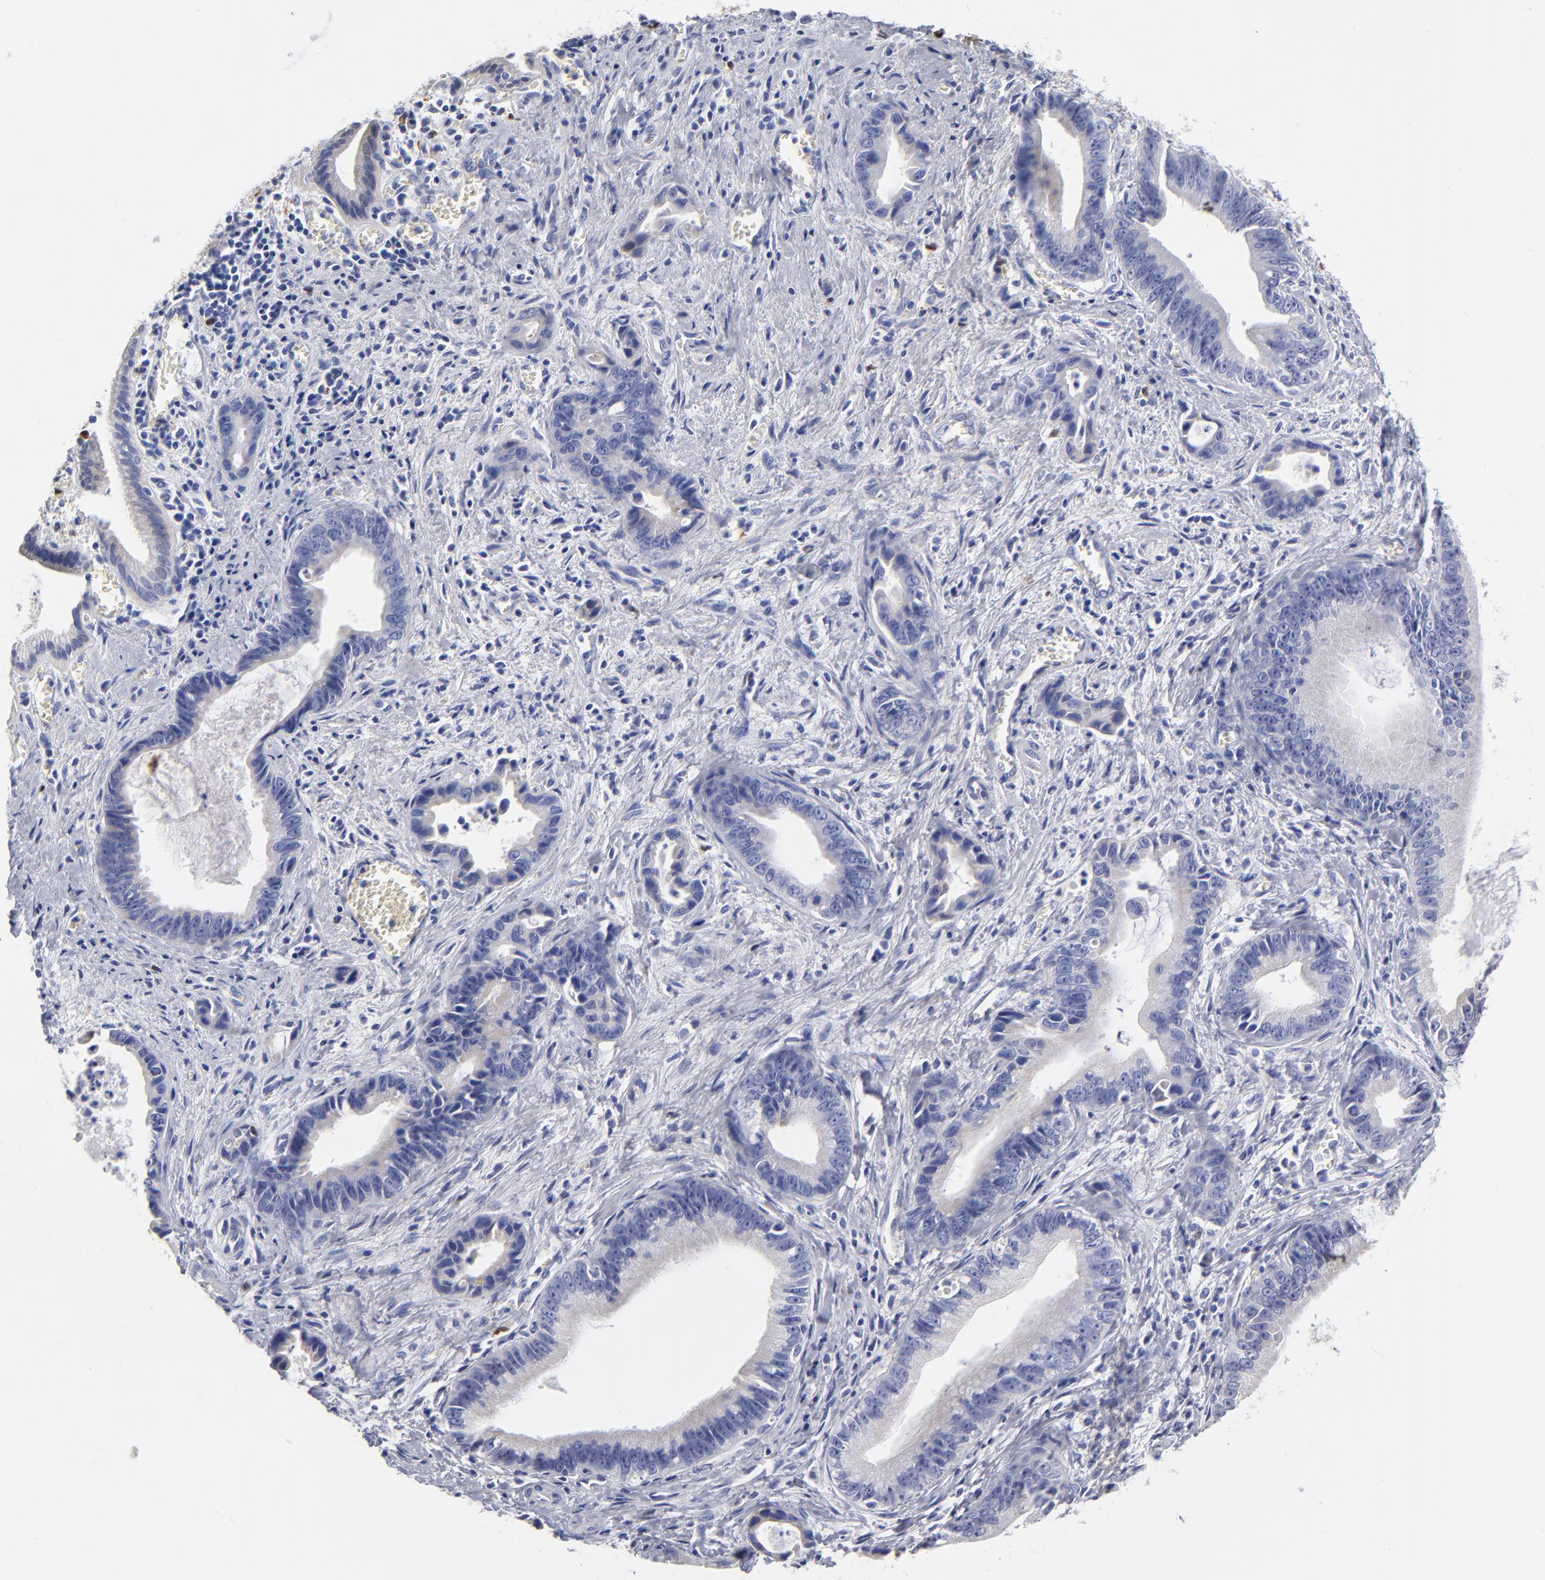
{"staining": {"intensity": "negative", "quantity": "none", "location": "none"}, "tissue": "liver cancer", "cell_type": "Tumor cells", "image_type": "cancer", "snomed": [{"axis": "morphology", "description": "Cholangiocarcinoma"}, {"axis": "topography", "description": "Liver"}], "caption": "This is a micrograph of immunohistochemistry (IHC) staining of liver cancer, which shows no staining in tumor cells.", "gene": "PTP4A1", "patient": {"sex": "female", "age": 55}}